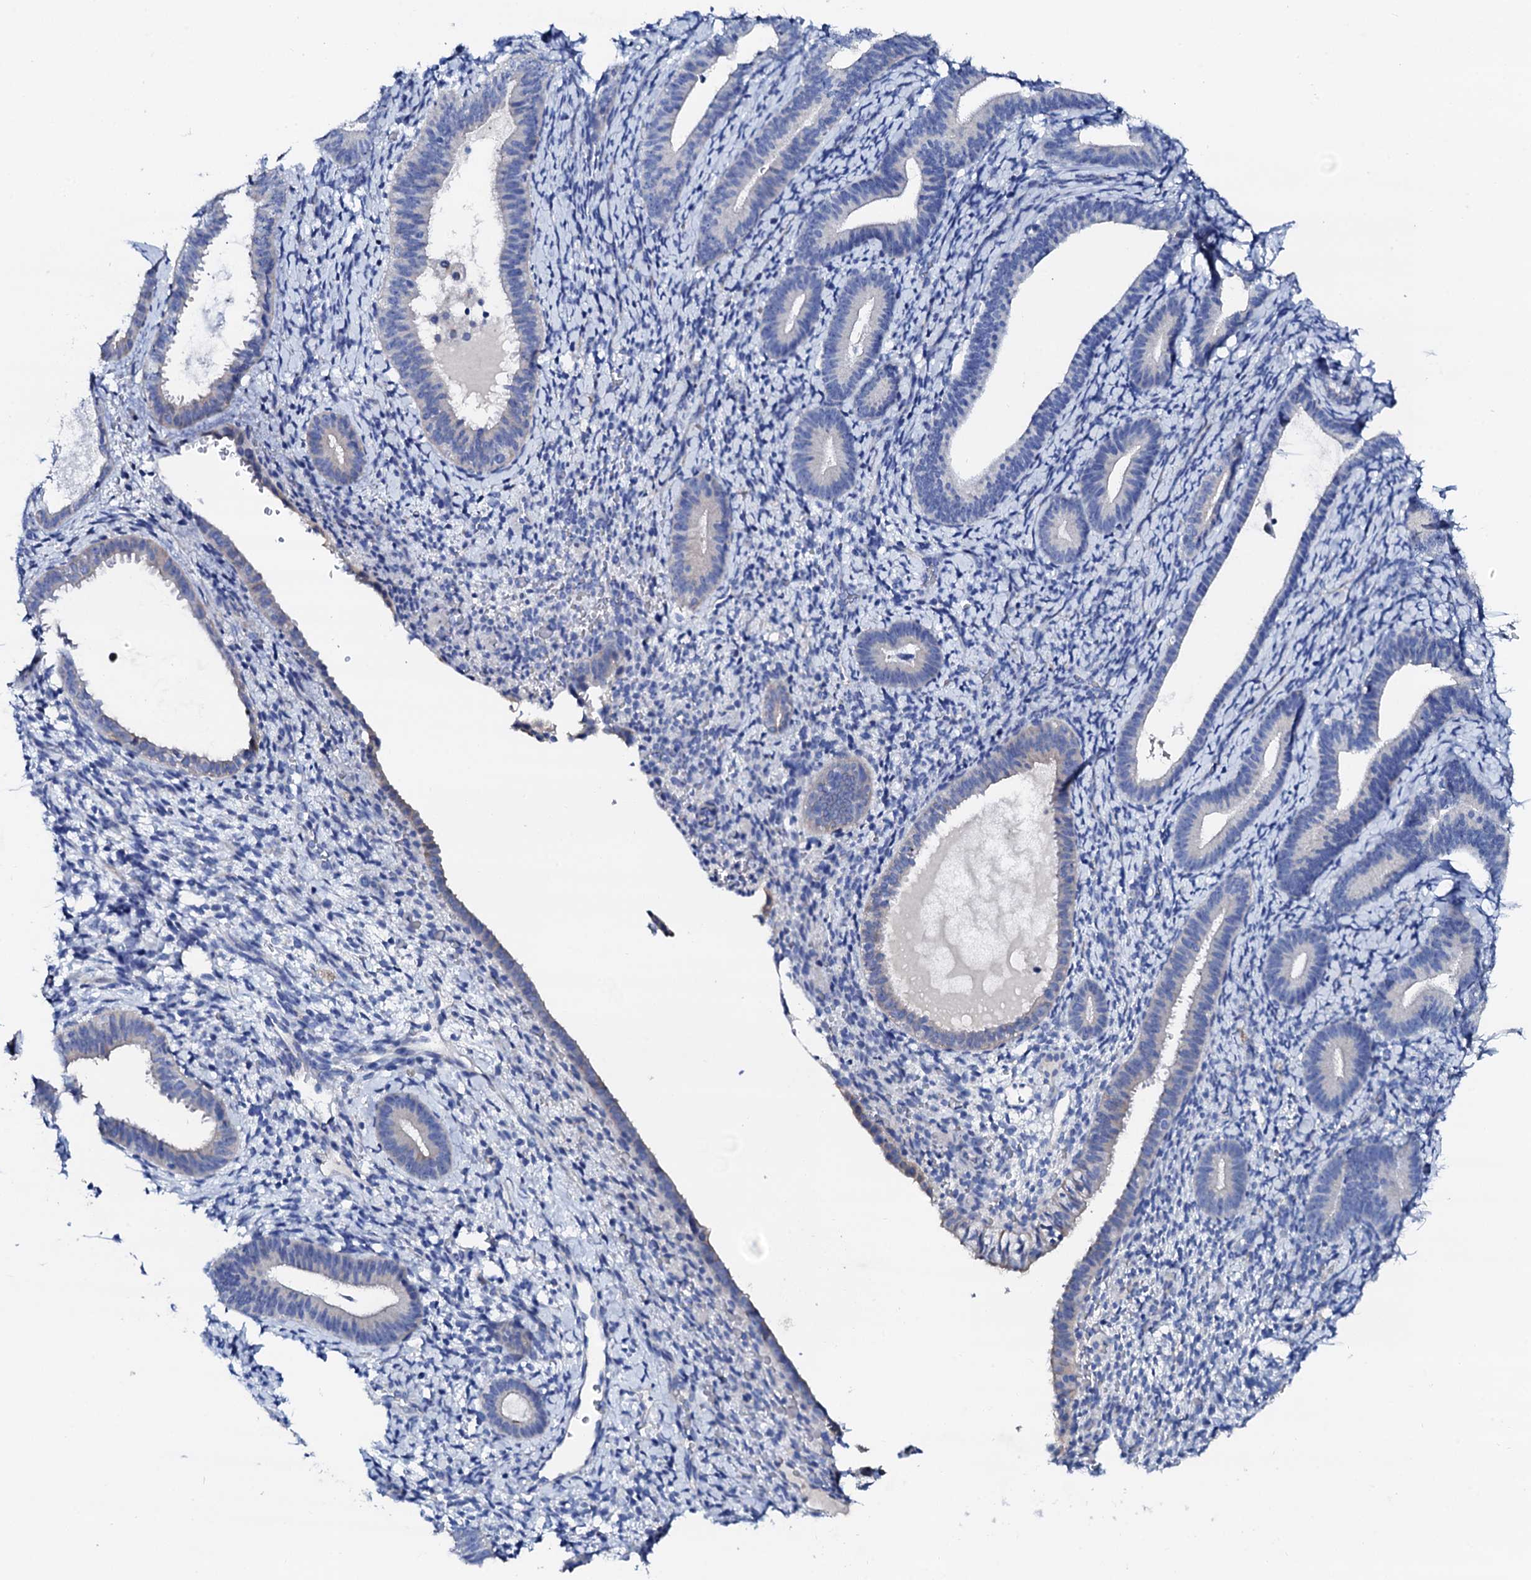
{"staining": {"intensity": "negative", "quantity": "none", "location": "none"}, "tissue": "endometrium", "cell_type": "Cells in endometrial stroma", "image_type": "normal", "snomed": [{"axis": "morphology", "description": "Normal tissue, NOS"}, {"axis": "topography", "description": "Endometrium"}], "caption": "Micrograph shows no protein positivity in cells in endometrial stroma of benign endometrium. Brightfield microscopy of IHC stained with DAB (3,3'-diaminobenzidine) (brown) and hematoxylin (blue), captured at high magnification.", "gene": "TRDN", "patient": {"sex": "female", "age": 65}}